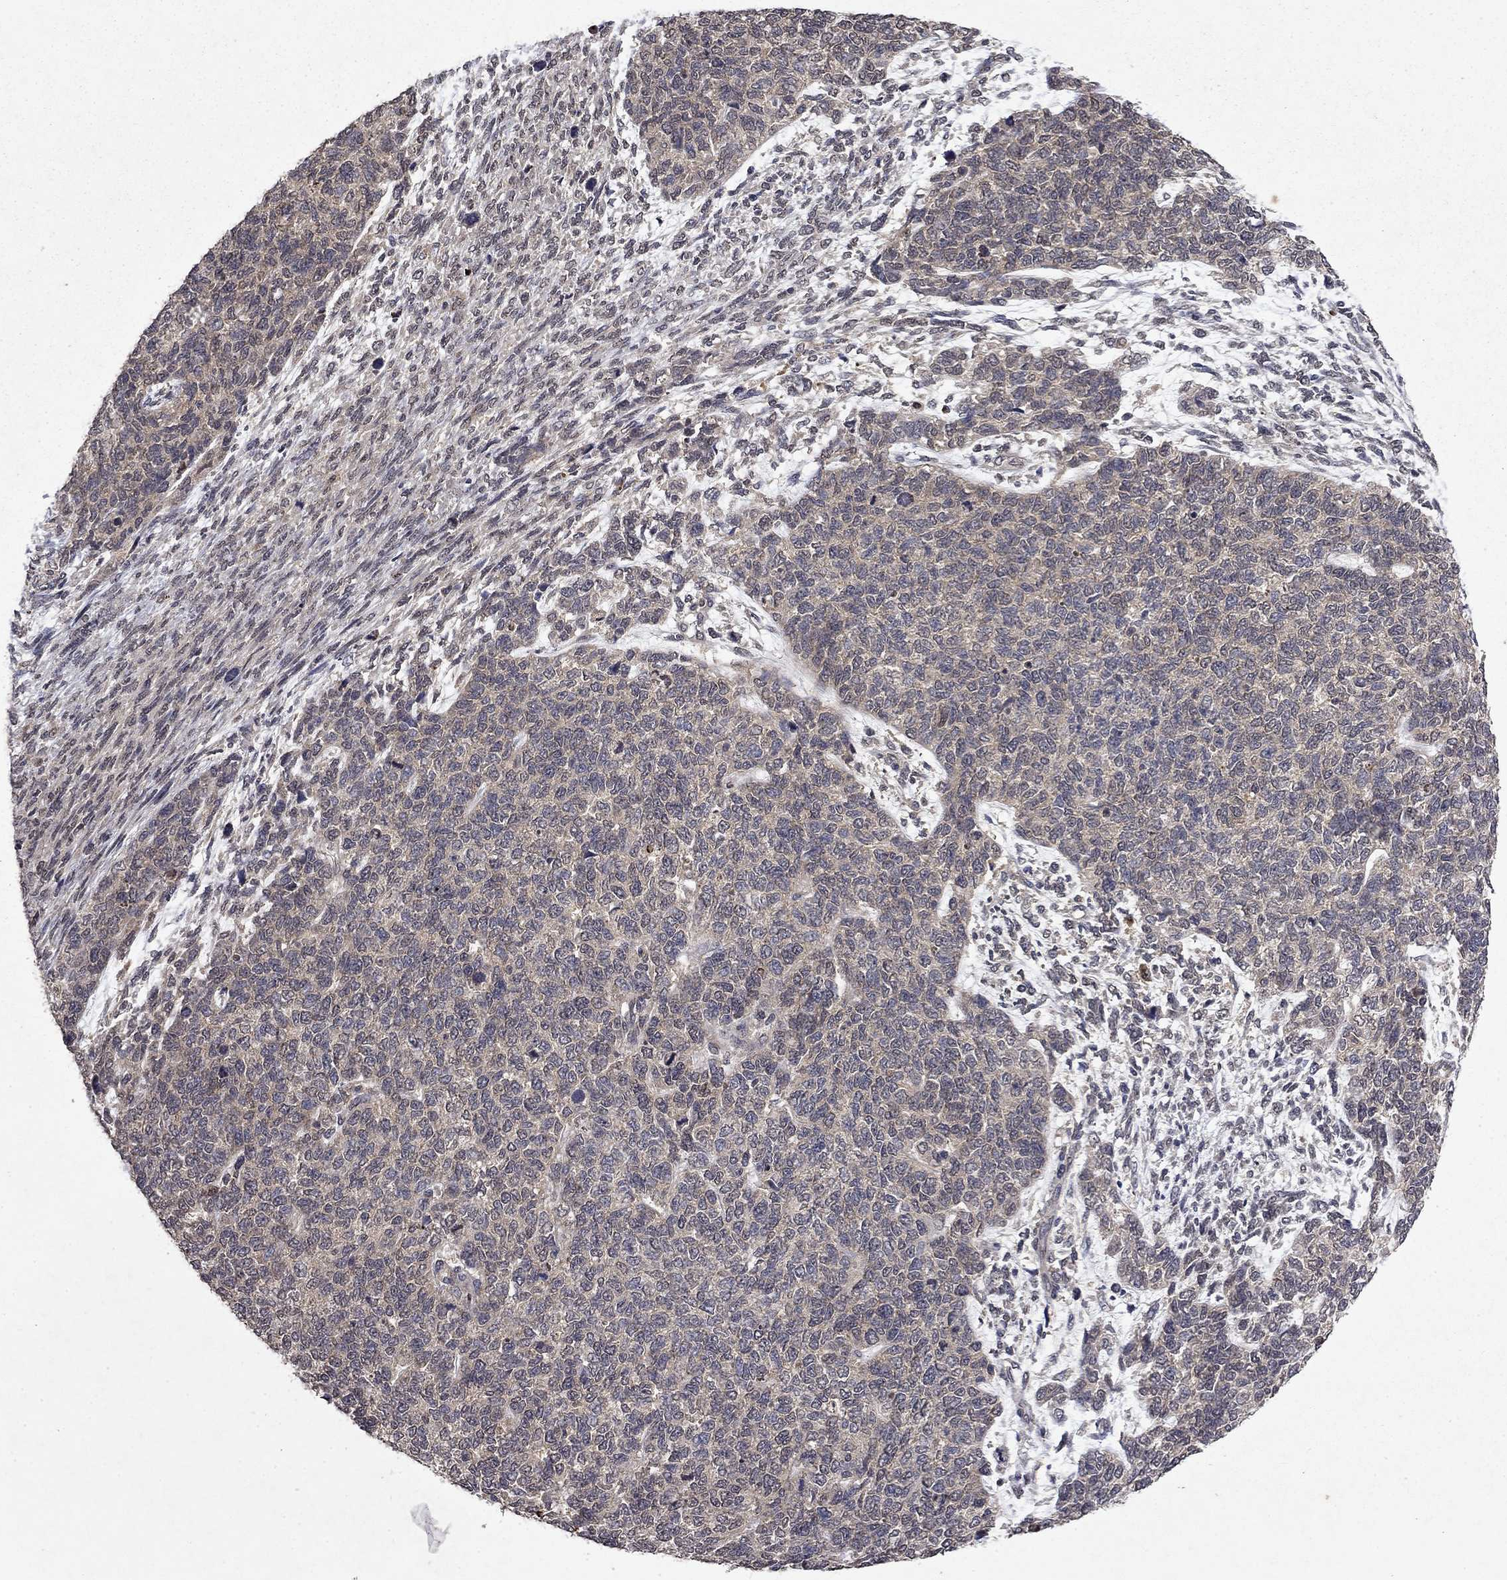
{"staining": {"intensity": "weak", "quantity": "25%-75%", "location": "cytoplasmic/membranous"}, "tissue": "cervical cancer", "cell_type": "Tumor cells", "image_type": "cancer", "snomed": [{"axis": "morphology", "description": "Squamous cell carcinoma, NOS"}, {"axis": "topography", "description": "Cervix"}], "caption": "A photomicrograph of human cervical squamous cell carcinoma stained for a protein exhibits weak cytoplasmic/membranous brown staining in tumor cells.", "gene": "TTC38", "patient": {"sex": "female", "age": 63}}